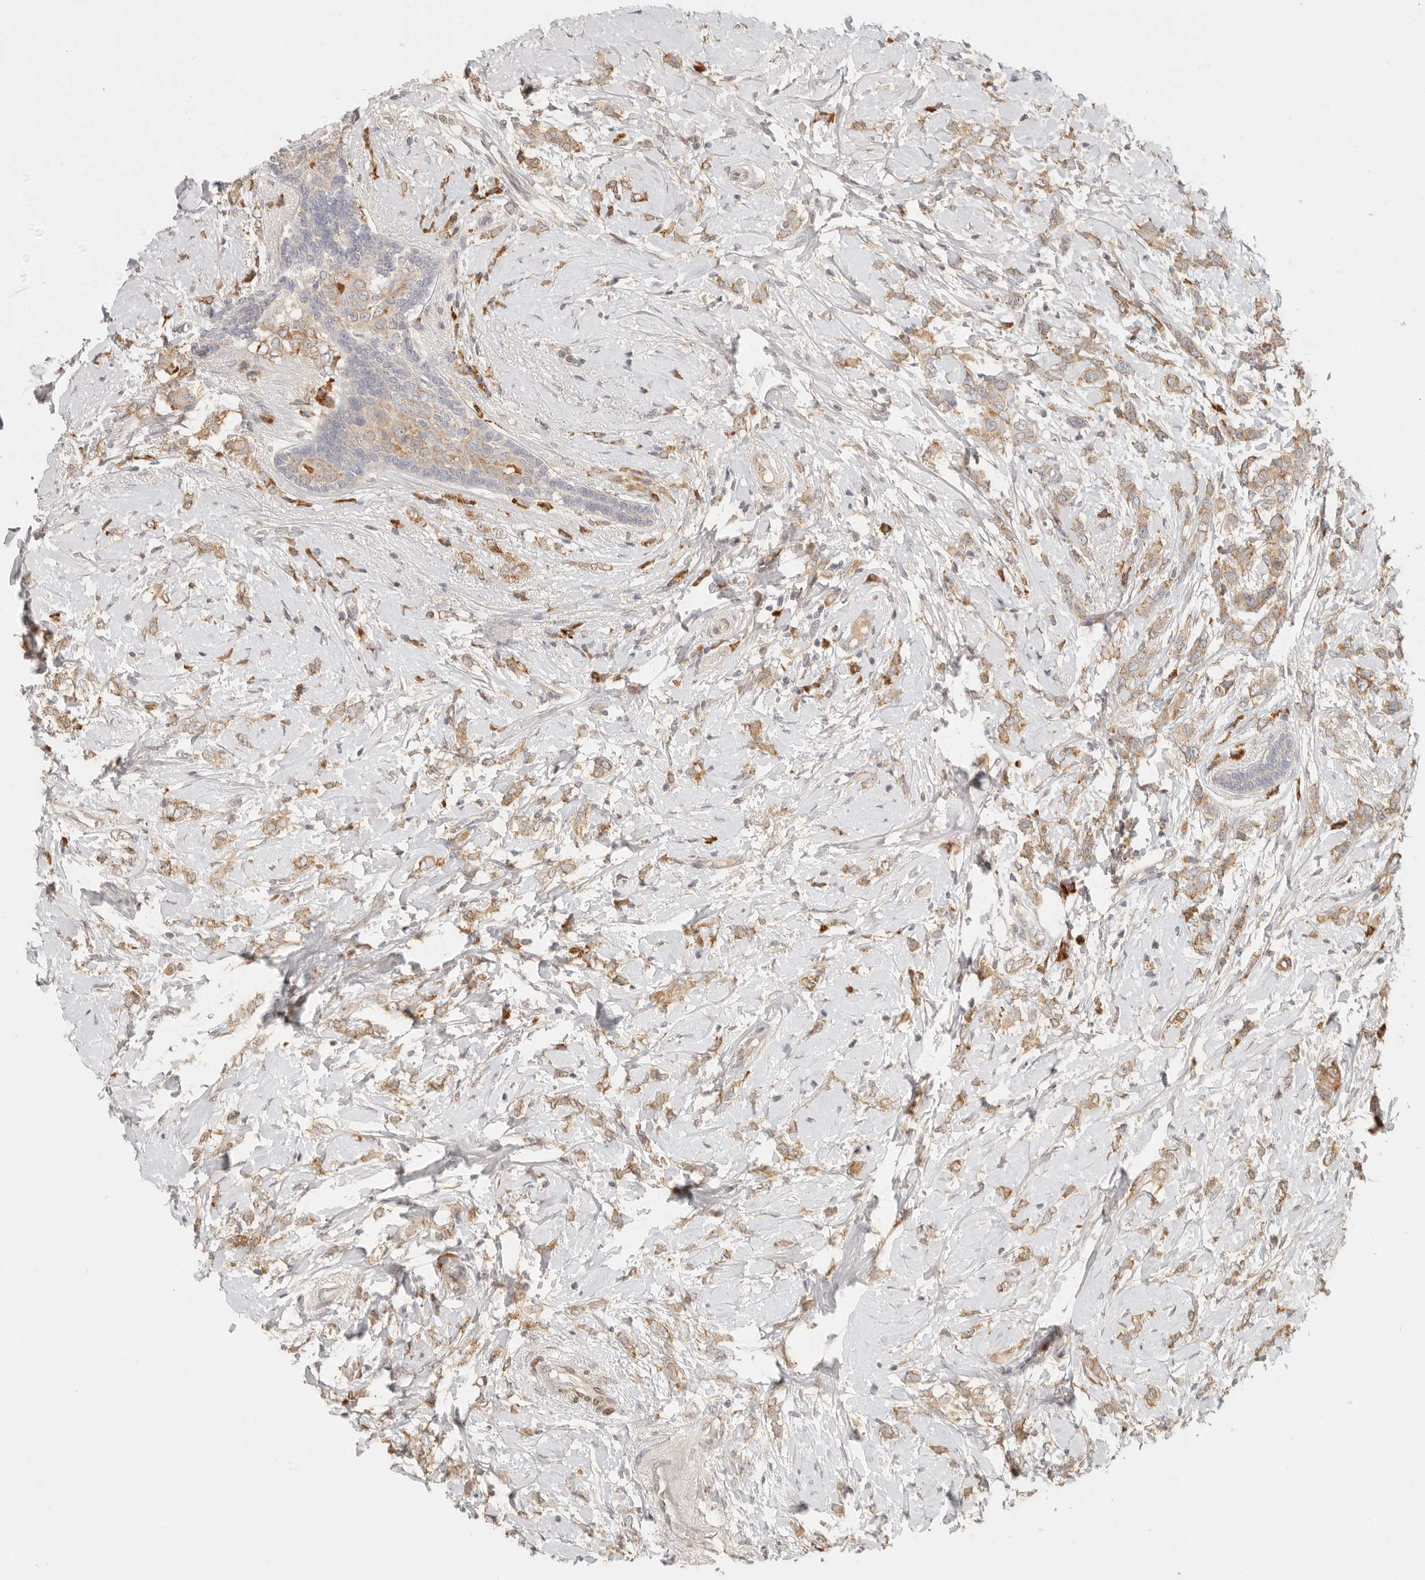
{"staining": {"intensity": "moderate", "quantity": ">75%", "location": "cytoplasmic/membranous"}, "tissue": "breast cancer", "cell_type": "Tumor cells", "image_type": "cancer", "snomed": [{"axis": "morphology", "description": "Normal tissue, NOS"}, {"axis": "morphology", "description": "Lobular carcinoma"}, {"axis": "topography", "description": "Breast"}], "caption": "Immunohistochemical staining of human lobular carcinoma (breast) exhibits medium levels of moderate cytoplasmic/membranous protein positivity in approximately >75% of tumor cells.", "gene": "PABPC4", "patient": {"sex": "female", "age": 47}}